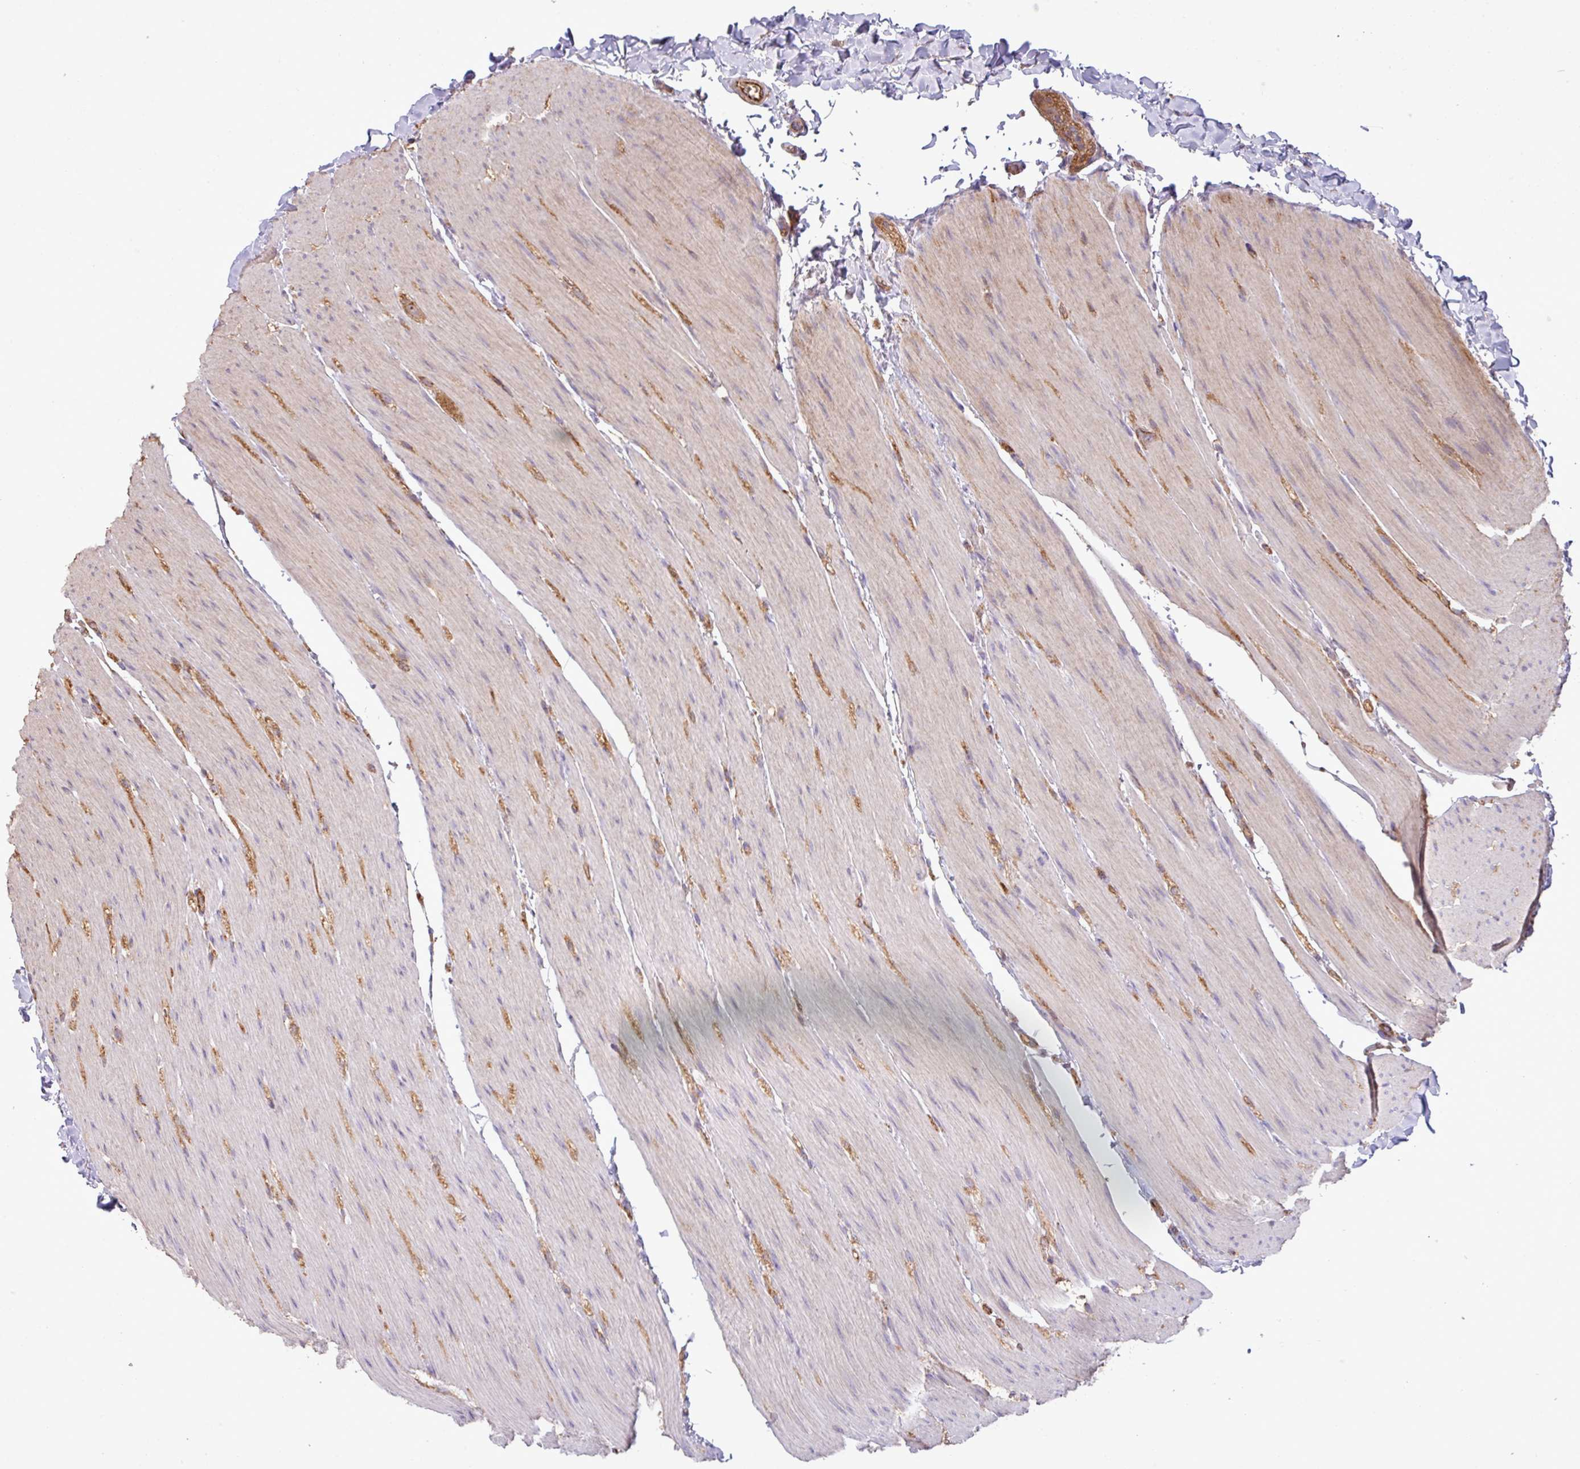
{"staining": {"intensity": "strong", "quantity": ">75%", "location": "cytoplasmic/membranous"}, "tissue": "colon", "cell_type": "Endothelial cells", "image_type": "normal", "snomed": [{"axis": "morphology", "description": "Normal tissue, NOS"}, {"axis": "topography", "description": "Colon"}], "caption": "Immunohistochemical staining of benign colon shows high levels of strong cytoplasmic/membranous staining in approximately >75% of endothelial cells.", "gene": "LRRC53", "patient": {"sex": "male", "age": 46}}